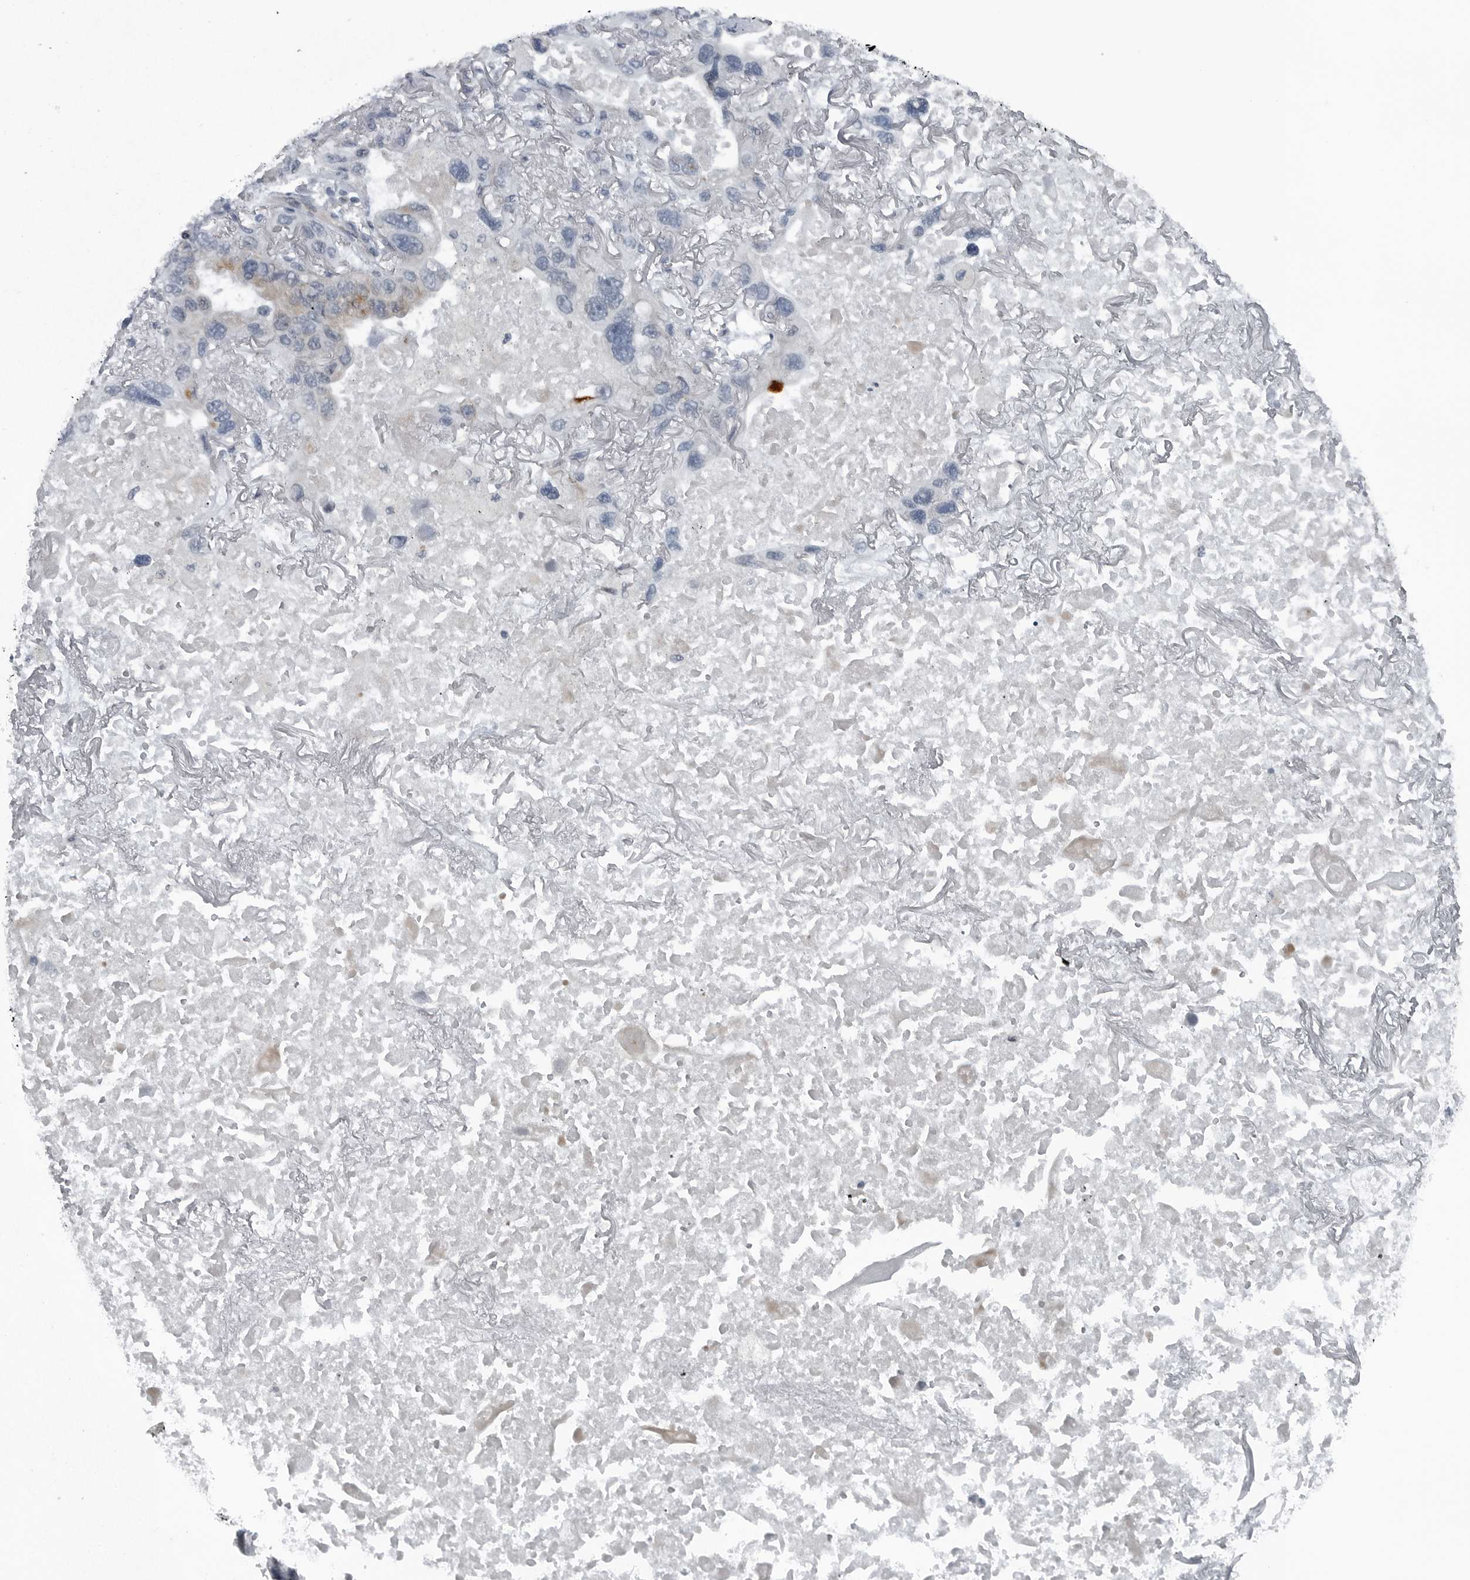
{"staining": {"intensity": "weak", "quantity": "<25%", "location": "cytoplasmic/membranous"}, "tissue": "lung cancer", "cell_type": "Tumor cells", "image_type": "cancer", "snomed": [{"axis": "morphology", "description": "Squamous cell carcinoma, NOS"}, {"axis": "topography", "description": "Lung"}], "caption": "DAB (3,3'-diaminobenzidine) immunohistochemical staining of human lung cancer (squamous cell carcinoma) reveals no significant positivity in tumor cells. (Brightfield microscopy of DAB (3,3'-diaminobenzidine) immunohistochemistry at high magnification).", "gene": "GAK", "patient": {"sex": "female", "age": 73}}